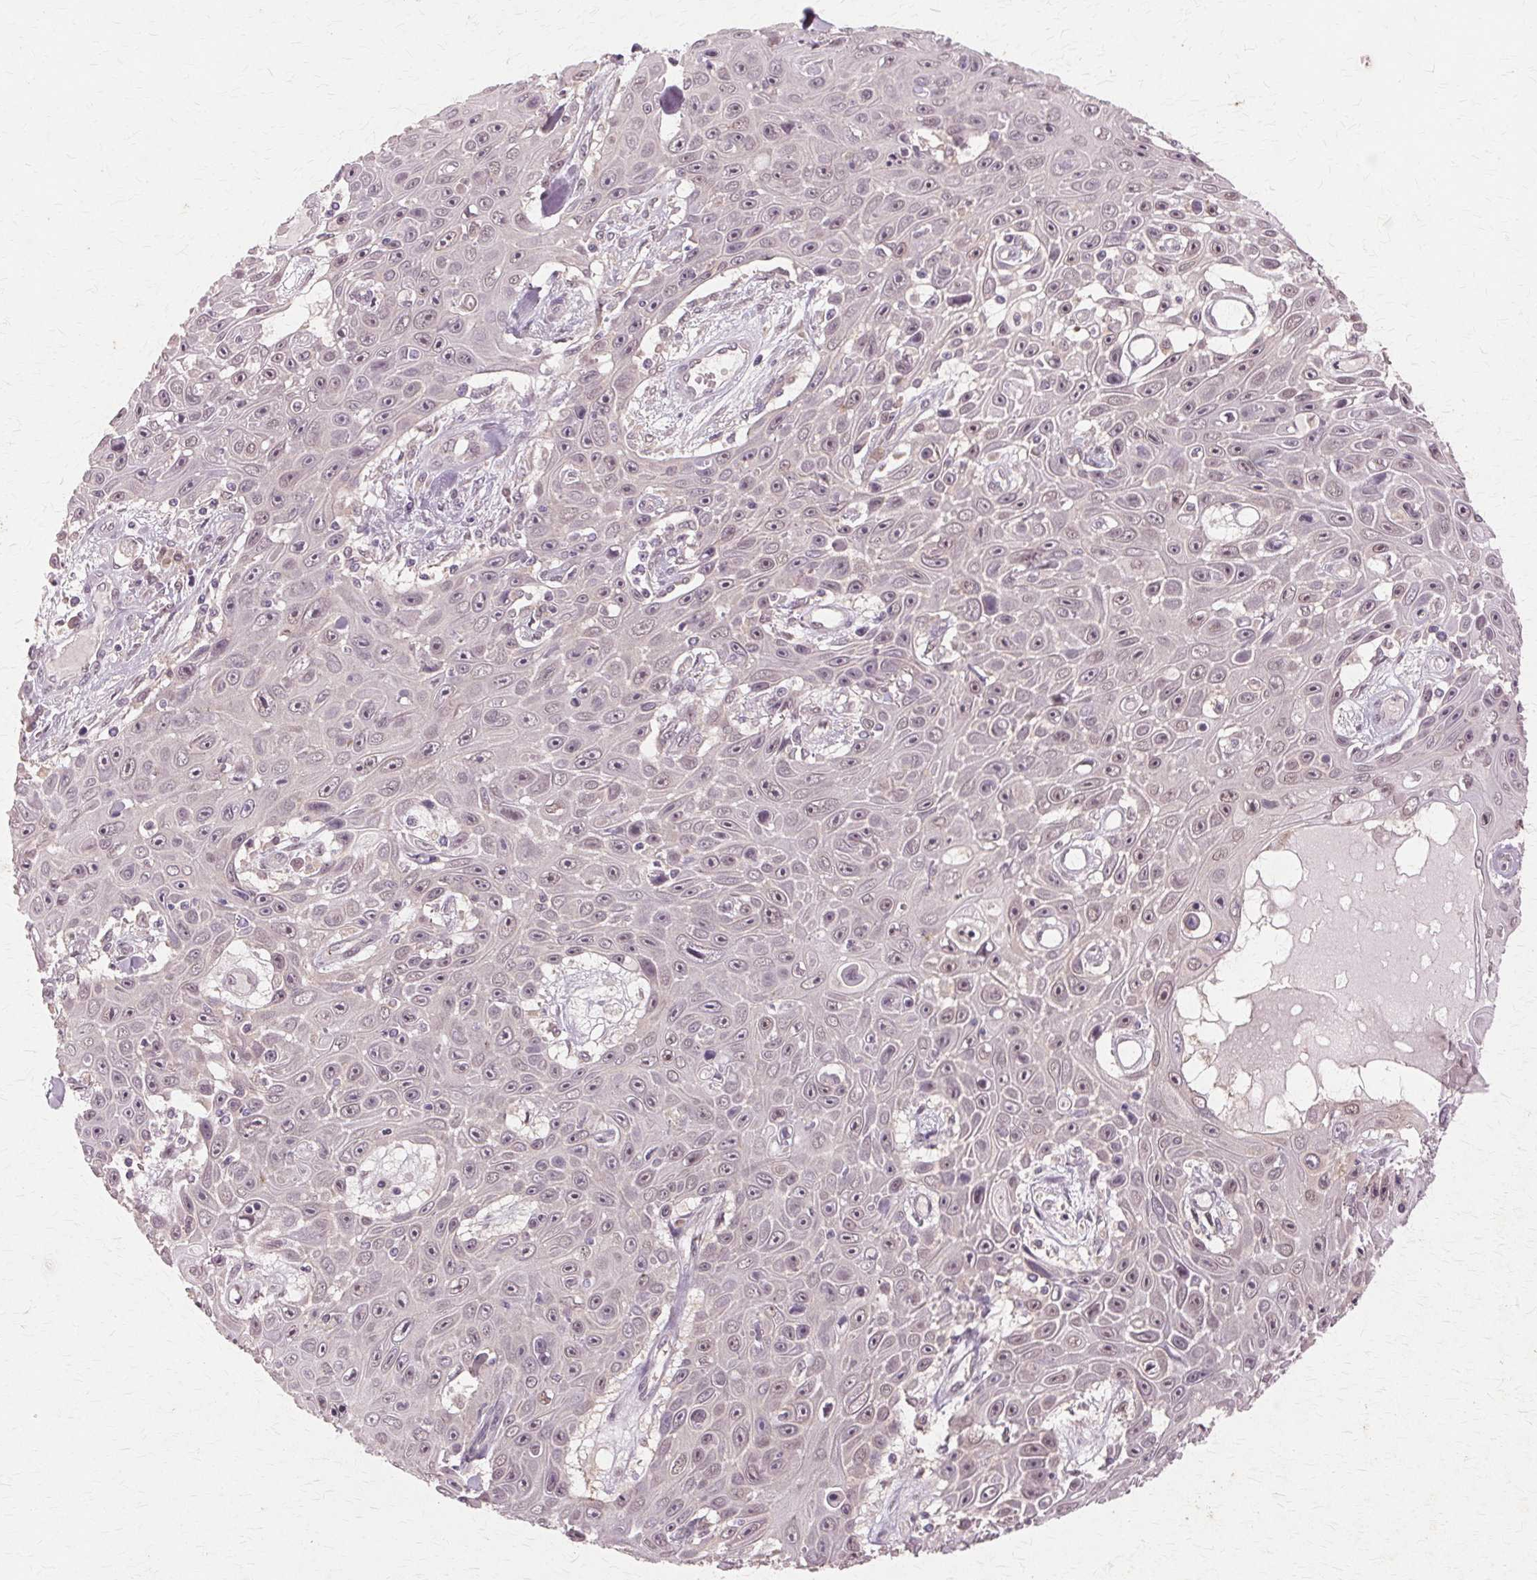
{"staining": {"intensity": "weak", "quantity": "25%-75%", "location": "nuclear"}, "tissue": "skin cancer", "cell_type": "Tumor cells", "image_type": "cancer", "snomed": [{"axis": "morphology", "description": "Squamous cell carcinoma, NOS"}, {"axis": "topography", "description": "Skin"}], "caption": "Human skin cancer stained with a protein marker exhibits weak staining in tumor cells.", "gene": "PRMT5", "patient": {"sex": "male", "age": 82}}